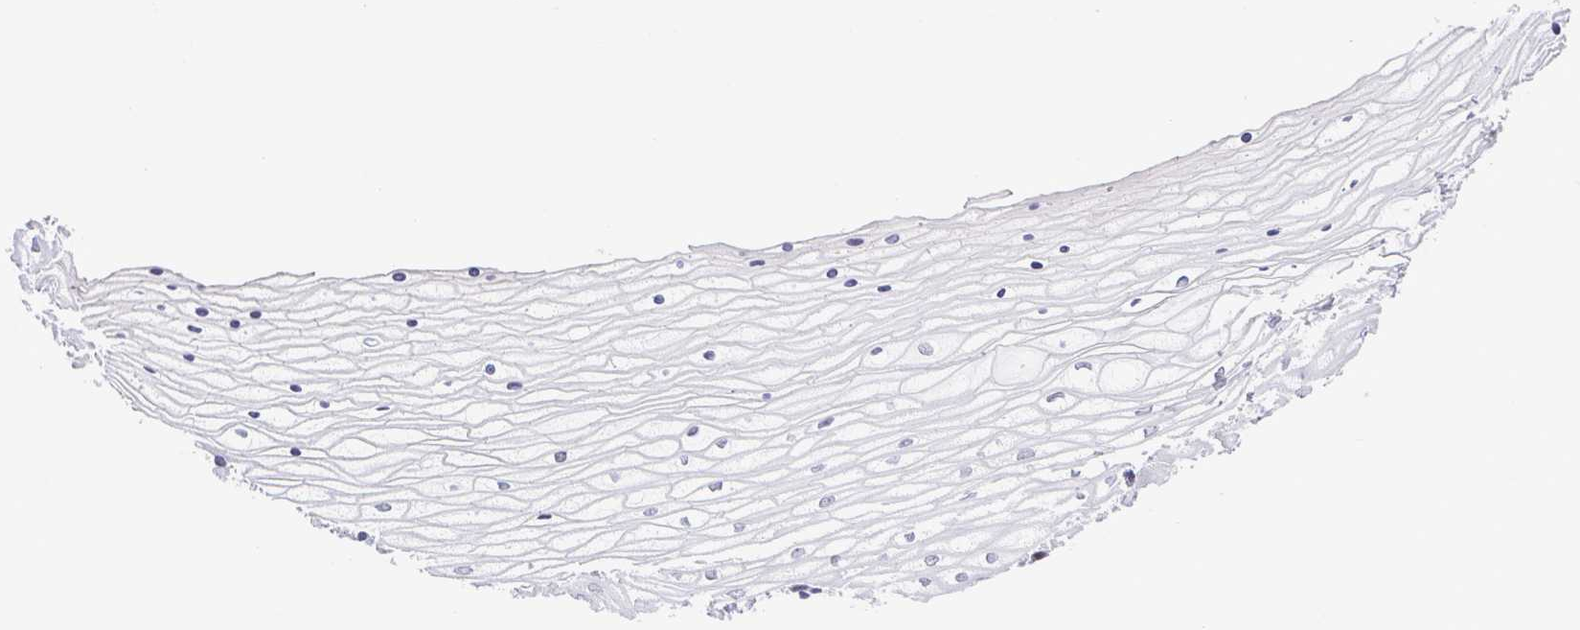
{"staining": {"intensity": "moderate", "quantity": "<25%", "location": "nuclear"}, "tissue": "vagina", "cell_type": "Squamous epithelial cells", "image_type": "normal", "snomed": [{"axis": "morphology", "description": "Normal tissue, NOS"}, {"axis": "topography", "description": "Vagina"}], "caption": "A low amount of moderate nuclear expression is present in approximately <25% of squamous epithelial cells in benign vagina. (DAB (3,3'-diaminobenzidine) = brown stain, brightfield microscopy at high magnification).", "gene": "TIPIN", "patient": {"sex": "female", "age": 45}}